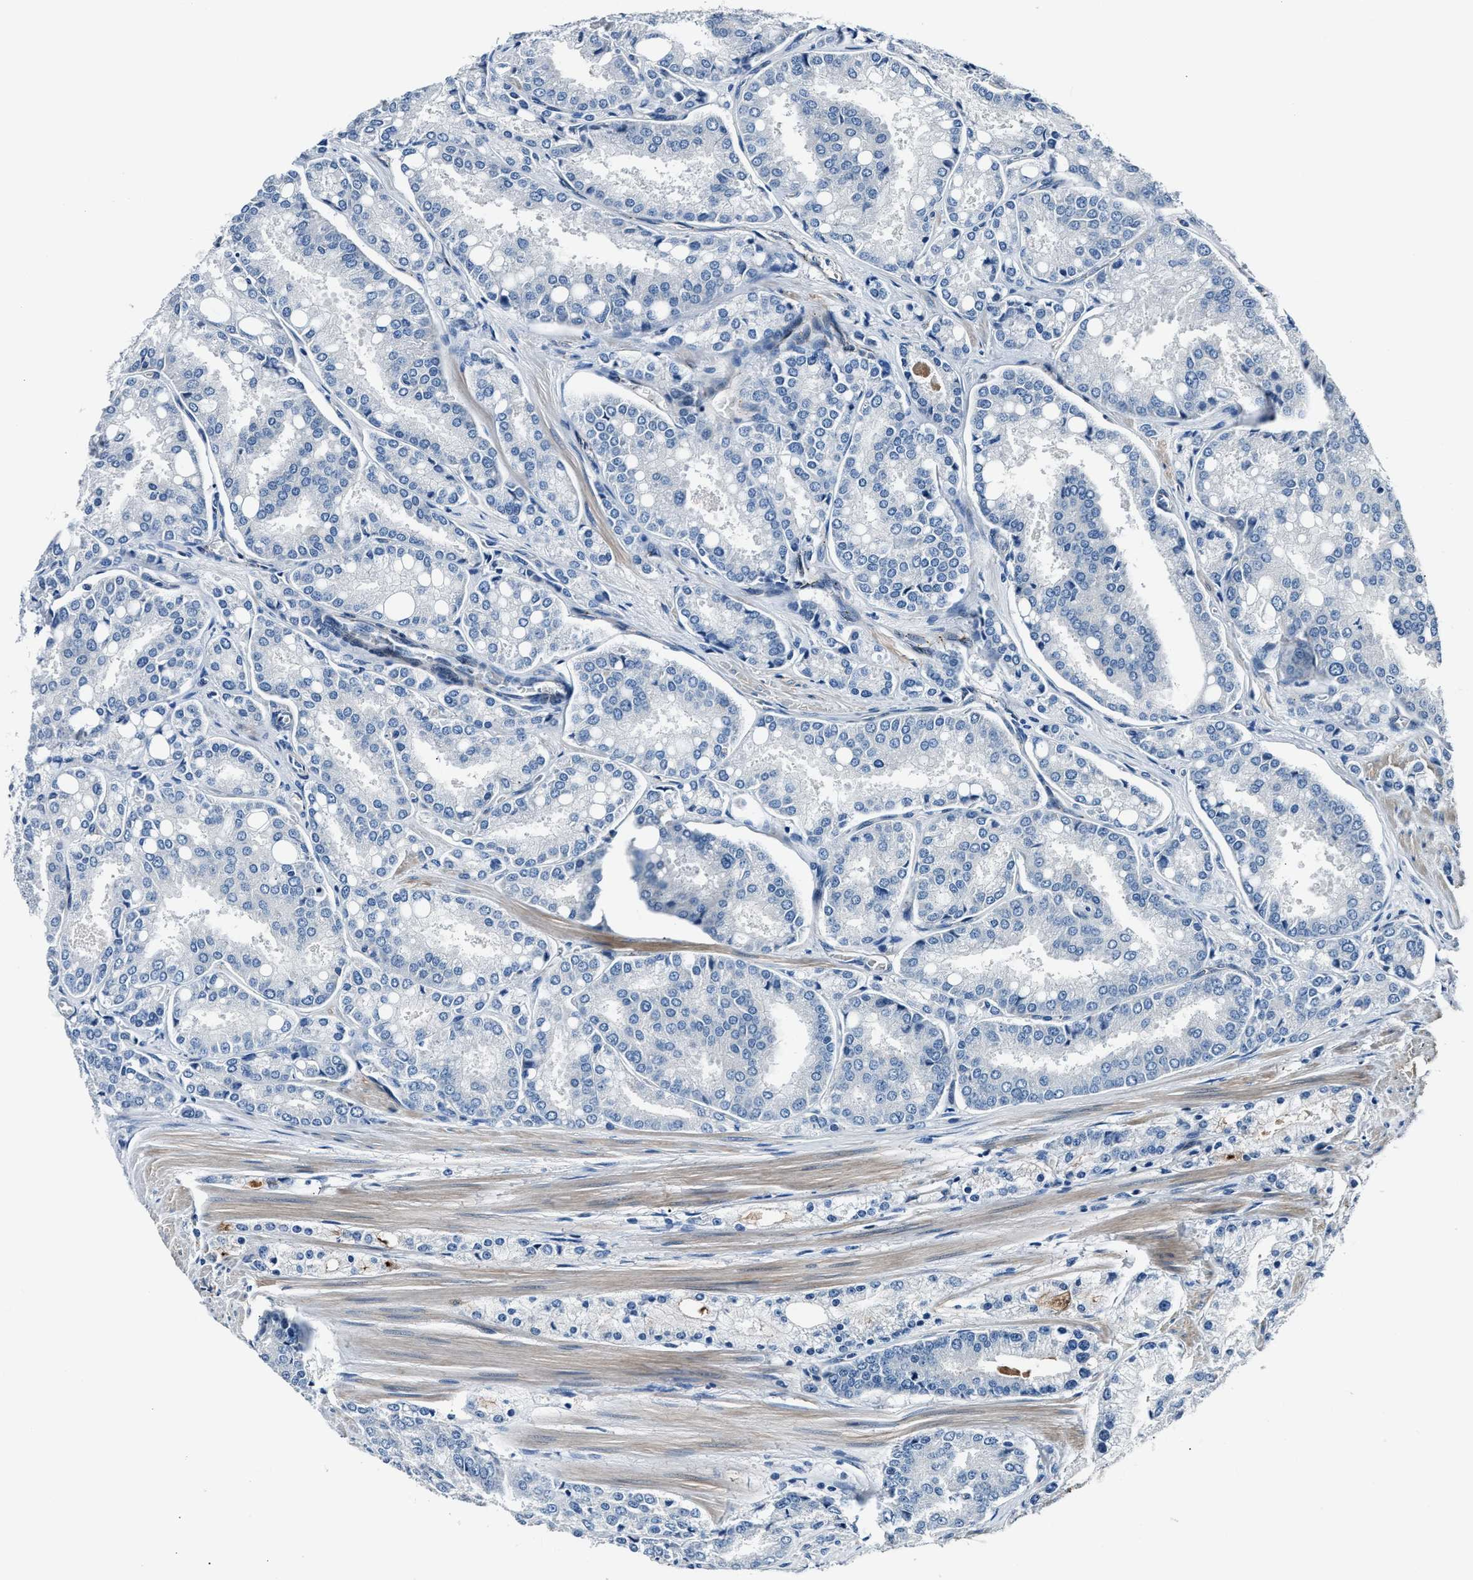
{"staining": {"intensity": "negative", "quantity": "none", "location": "none"}, "tissue": "prostate cancer", "cell_type": "Tumor cells", "image_type": "cancer", "snomed": [{"axis": "morphology", "description": "Adenocarcinoma, High grade"}, {"axis": "topography", "description": "Prostate"}], "caption": "Tumor cells are negative for brown protein staining in high-grade adenocarcinoma (prostate). (Brightfield microscopy of DAB IHC at high magnification).", "gene": "MPDZ", "patient": {"sex": "male", "age": 50}}